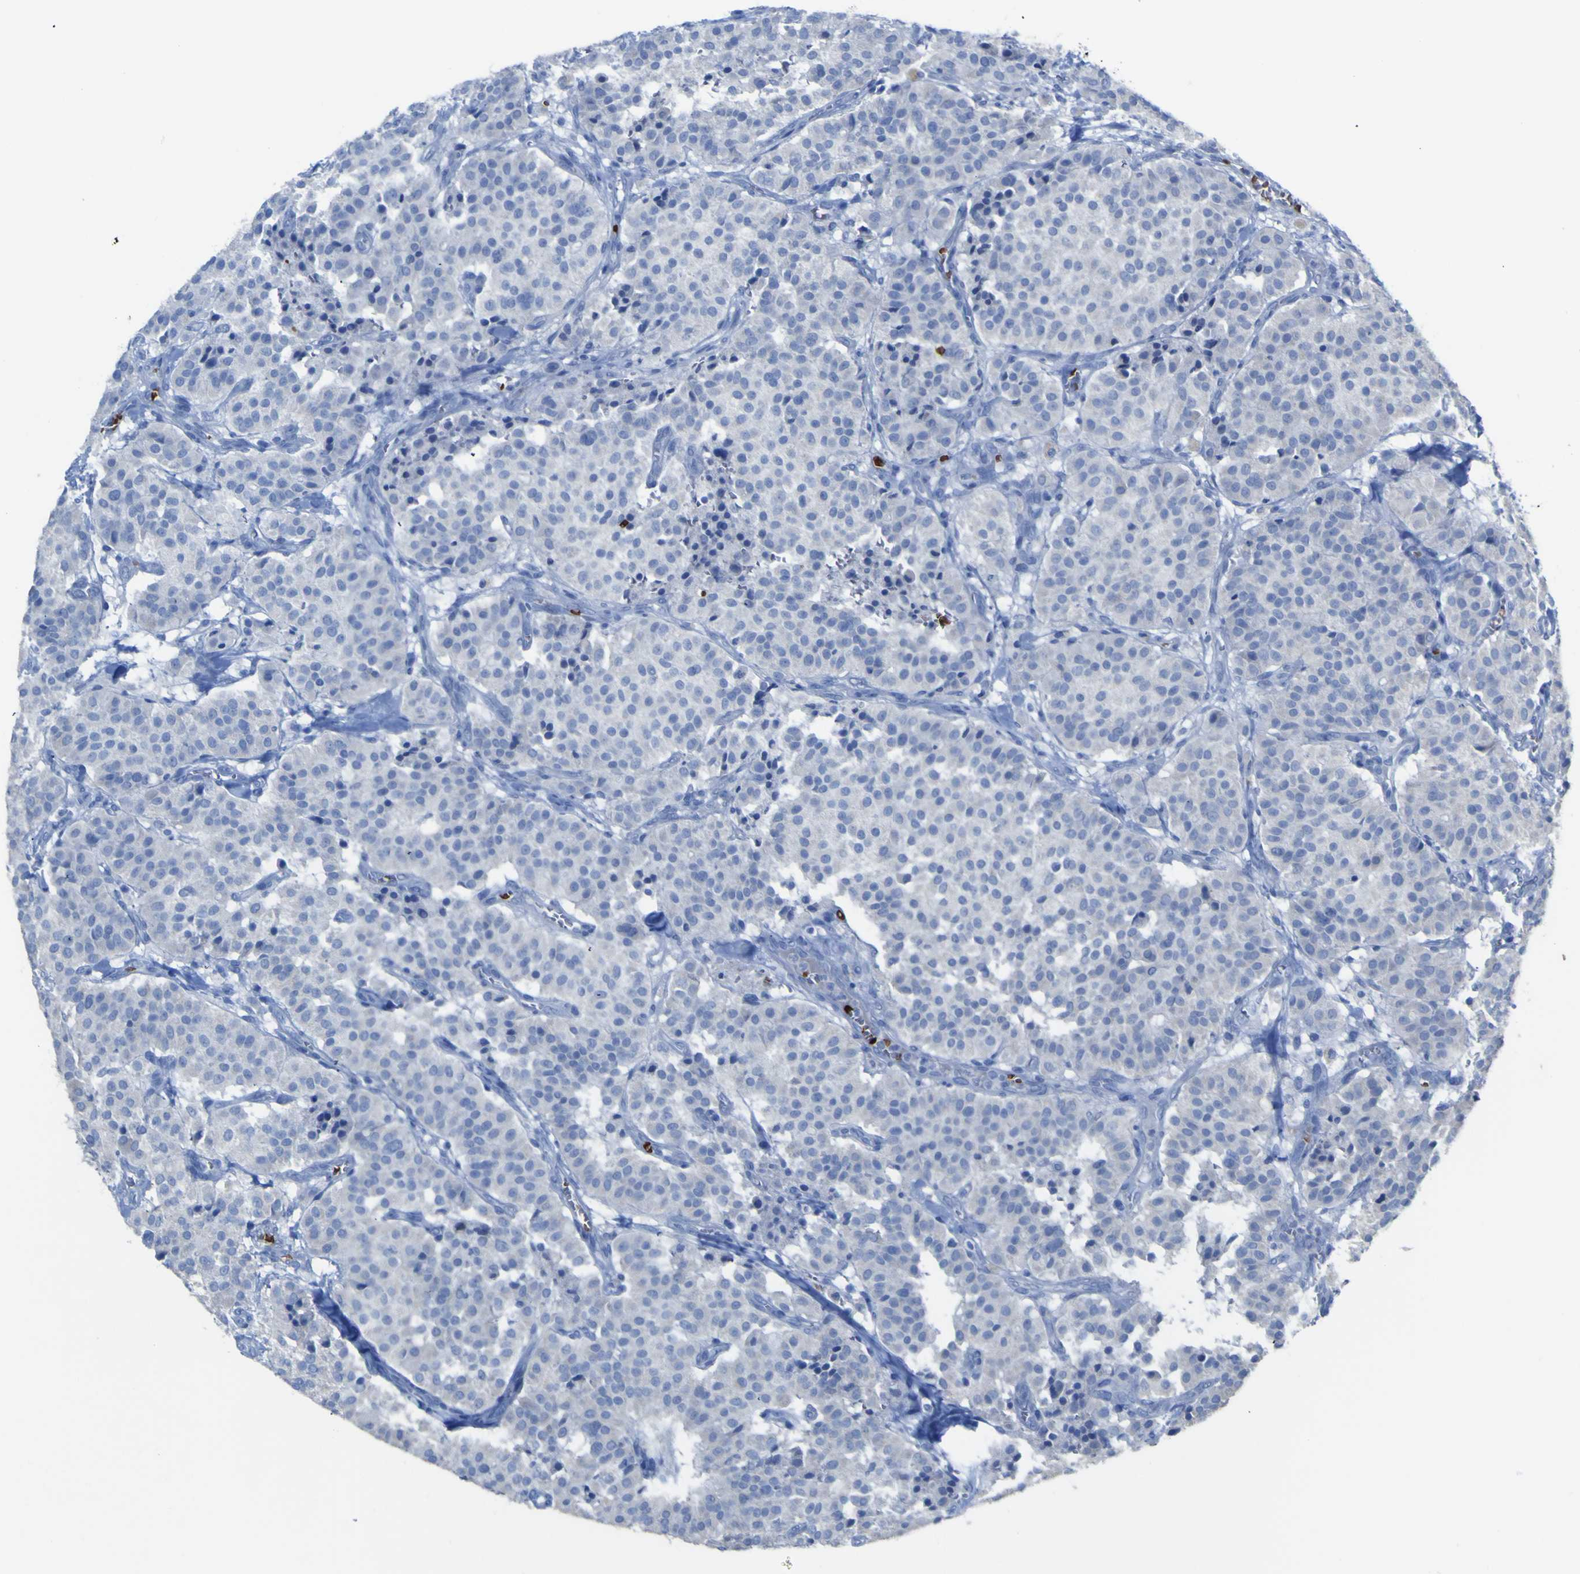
{"staining": {"intensity": "negative", "quantity": "none", "location": "none"}, "tissue": "carcinoid", "cell_type": "Tumor cells", "image_type": "cancer", "snomed": [{"axis": "morphology", "description": "Carcinoid, malignant, NOS"}, {"axis": "topography", "description": "Lung"}], "caption": "IHC histopathology image of malignant carcinoid stained for a protein (brown), which reveals no positivity in tumor cells. Nuclei are stained in blue.", "gene": "GCM1", "patient": {"sex": "male", "age": 30}}